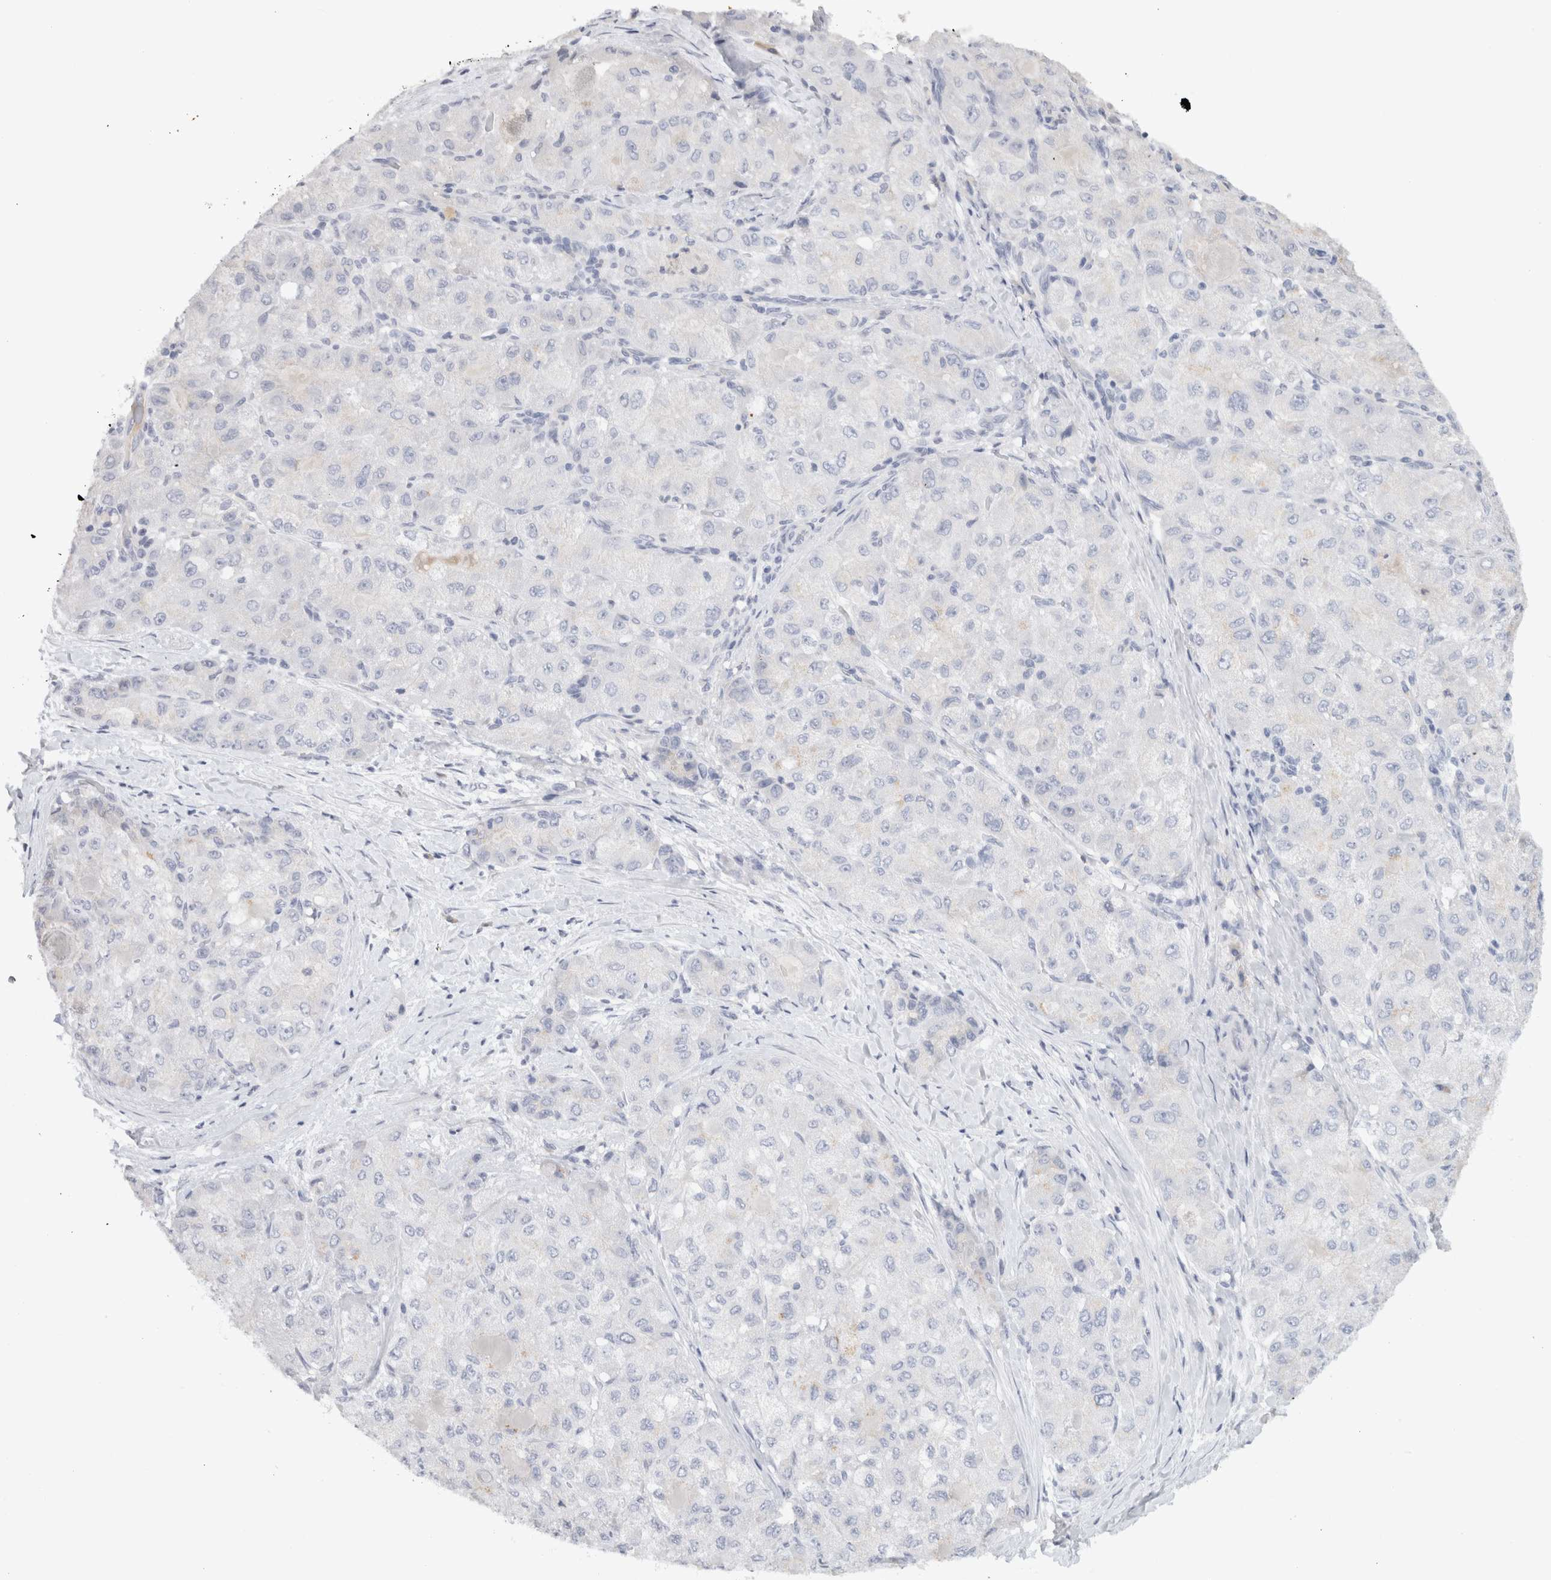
{"staining": {"intensity": "negative", "quantity": "none", "location": "none"}, "tissue": "liver cancer", "cell_type": "Tumor cells", "image_type": "cancer", "snomed": [{"axis": "morphology", "description": "Carcinoma, Hepatocellular, NOS"}, {"axis": "topography", "description": "Liver"}], "caption": "Human hepatocellular carcinoma (liver) stained for a protein using immunohistochemistry (IHC) demonstrates no positivity in tumor cells.", "gene": "STK31", "patient": {"sex": "male", "age": 80}}